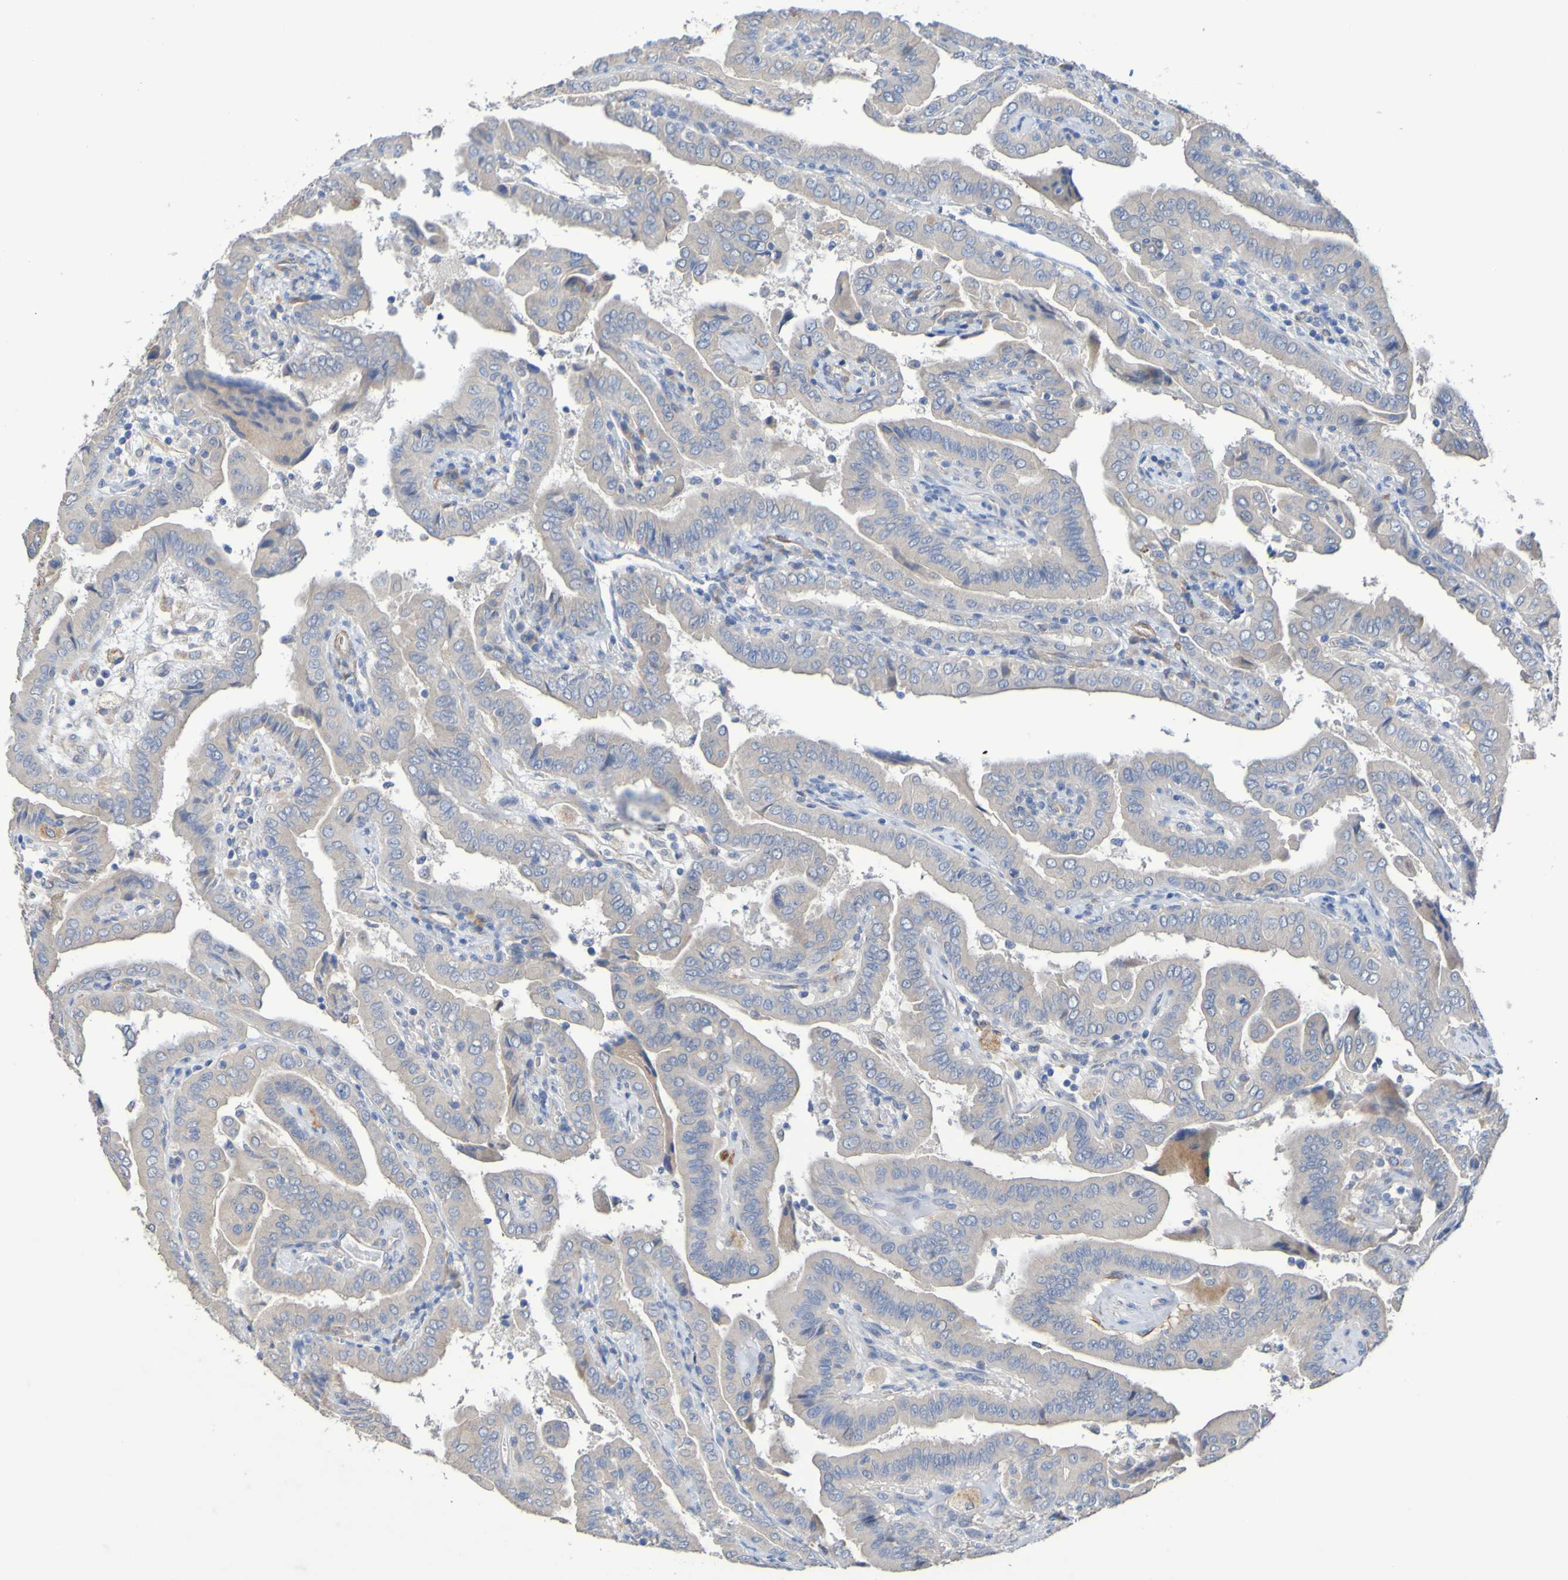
{"staining": {"intensity": "moderate", "quantity": ">75%", "location": "cytoplasmic/membranous"}, "tissue": "thyroid cancer", "cell_type": "Tumor cells", "image_type": "cancer", "snomed": [{"axis": "morphology", "description": "Papillary adenocarcinoma, NOS"}, {"axis": "topography", "description": "Thyroid gland"}], "caption": "Immunohistochemical staining of human thyroid cancer (papillary adenocarcinoma) displays moderate cytoplasmic/membranous protein expression in approximately >75% of tumor cells.", "gene": "SRPRB", "patient": {"sex": "male", "age": 33}}